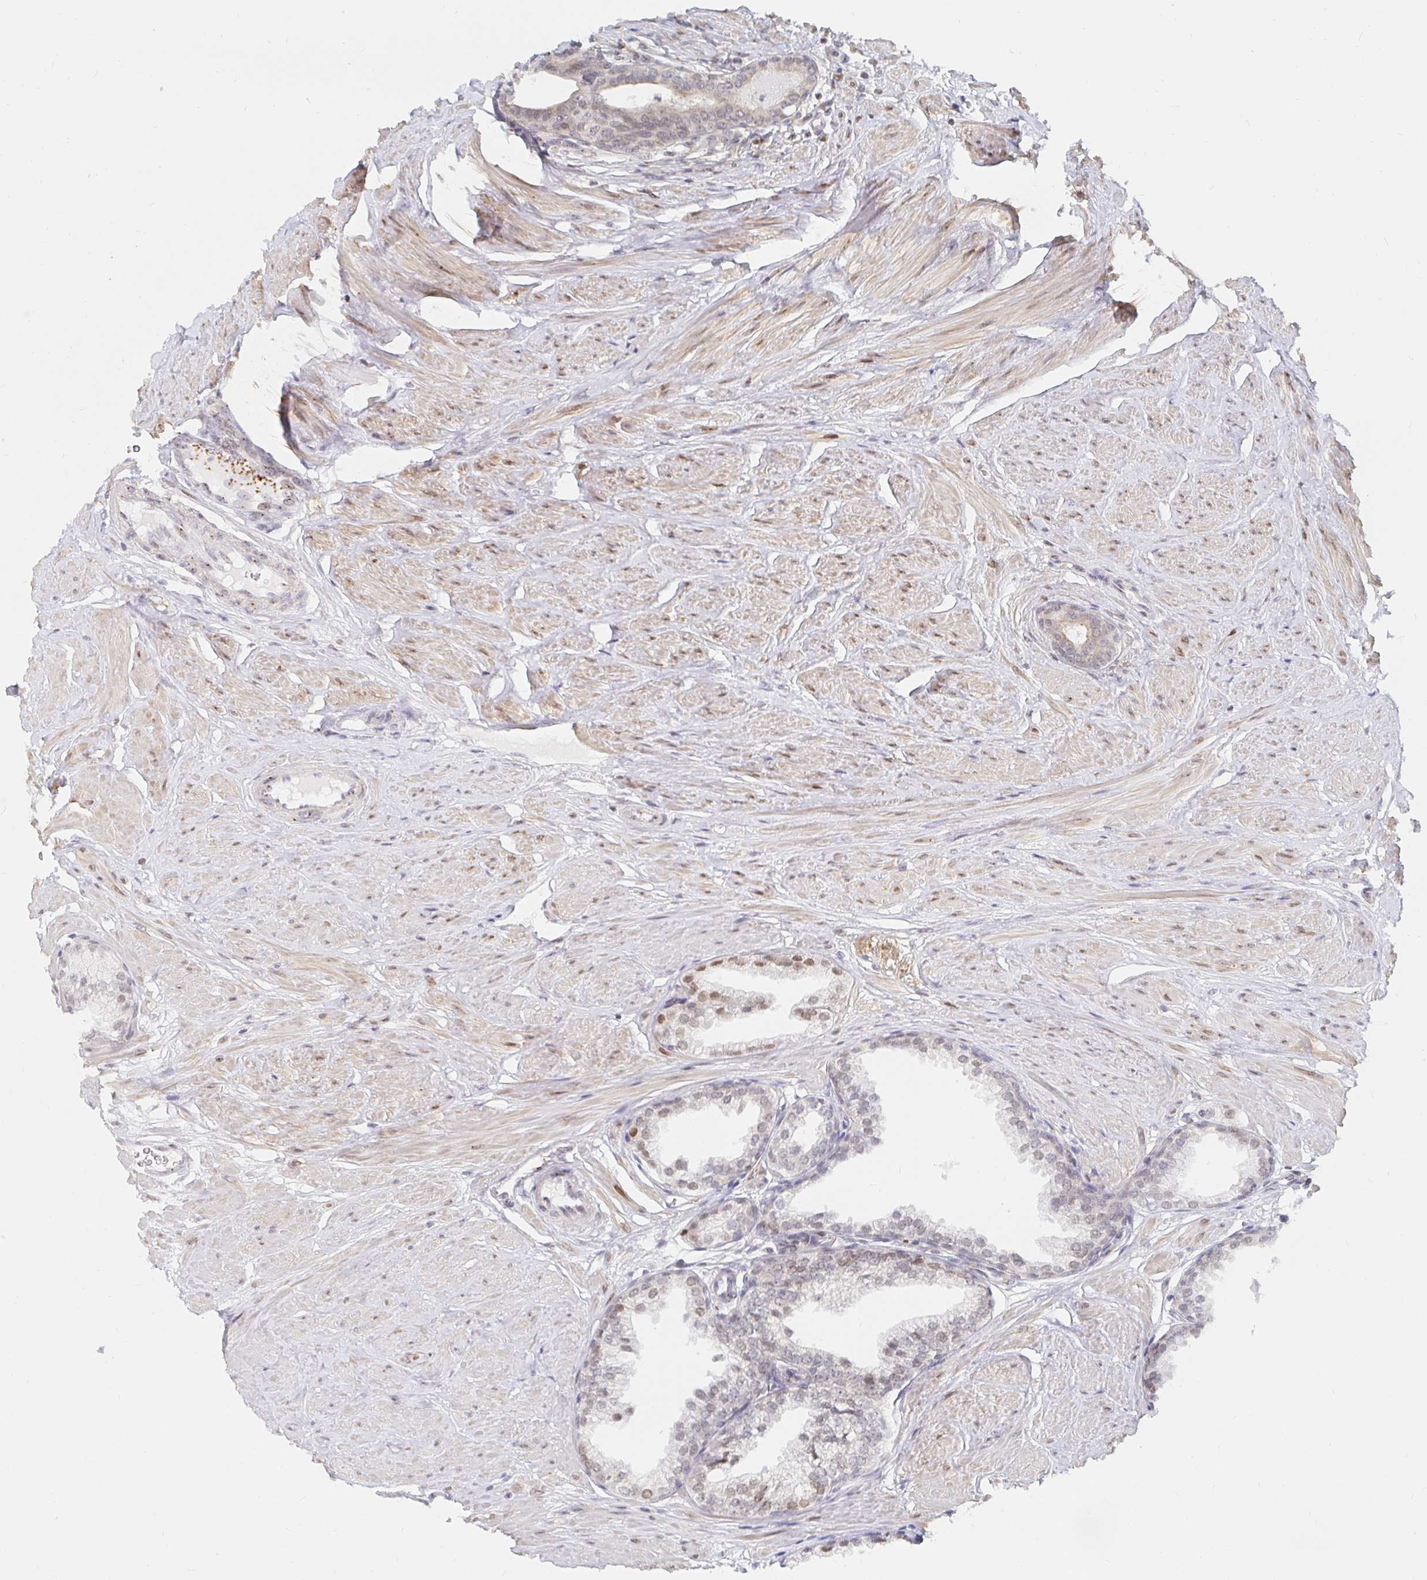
{"staining": {"intensity": "moderate", "quantity": "25%-75%", "location": "nuclear"}, "tissue": "prostate", "cell_type": "Glandular cells", "image_type": "normal", "snomed": [{"axis": "morphology", "description": "Normal tissue, NOS"}, {"axis": "topography", "description": "Prostate"}, {"axis": "topography", "description": "Peripheral nerve tissue"}], "caption": "A brown stain labels moderate nuclear staining of a protein in glandular cells of unremarkable prostate.", "gene": "CHD2", "patient": {"sex": "male", "age": 55}}